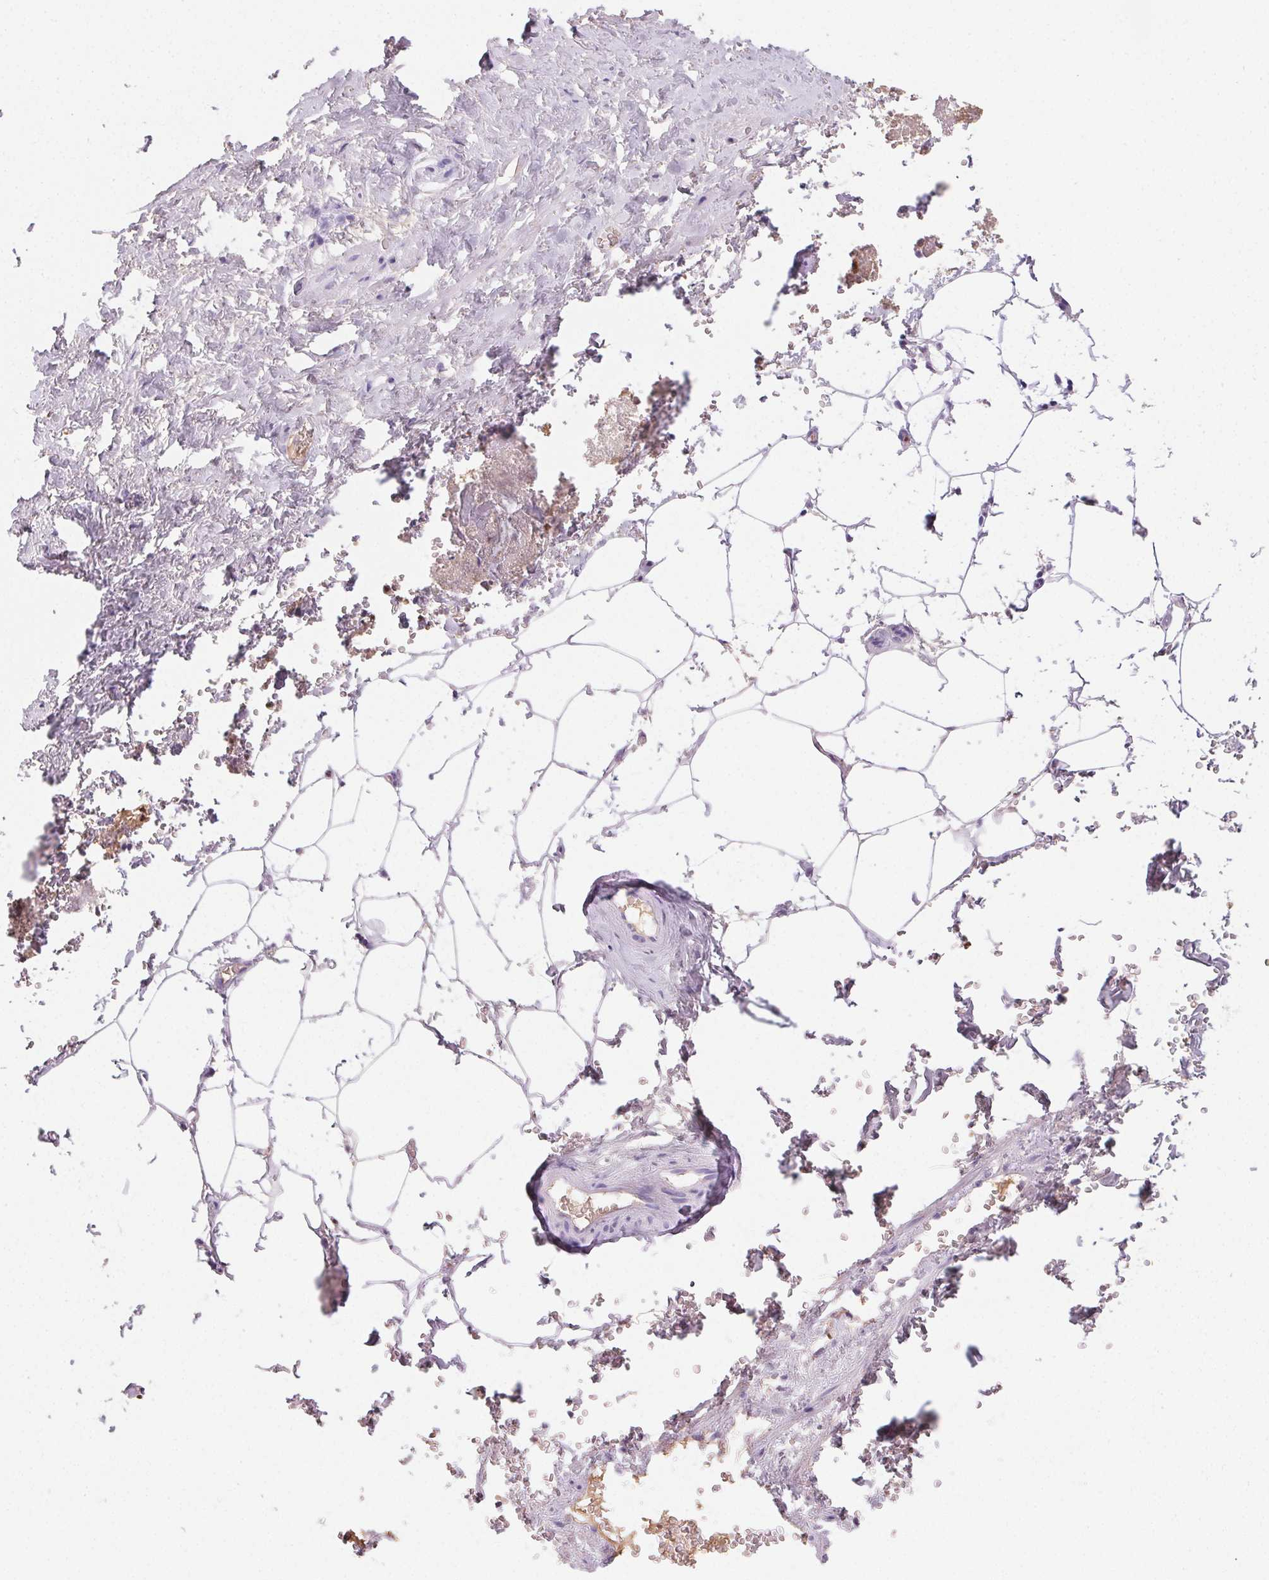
{"staining": {"intensity": "negative", "quantity": "none", "location": "none"}, "tissue": "adipose tissue", "cell_type": "Adipocytes", "image_type": "normal", "snomed": [{"axis": "morphology", "description": "Normal tissue, NOS"}, {"axis": "topography", "description": "Prostate"}, {"axis": "topography", "description": "Peripheral nerve tissue"}], "caption": "High power microscopy micrograph of an immunohistochemistry (IHC) image of benign adipose tissue, revealing no significant positivity in adipocytes. The staining was performed using DAB to visualize the protein expression in brown, while the nuclei were stained in blue with hematoxylin (Magnification: 20x).", "gene": "PADI4", "patient": {"sex": "male", "age": 55}}